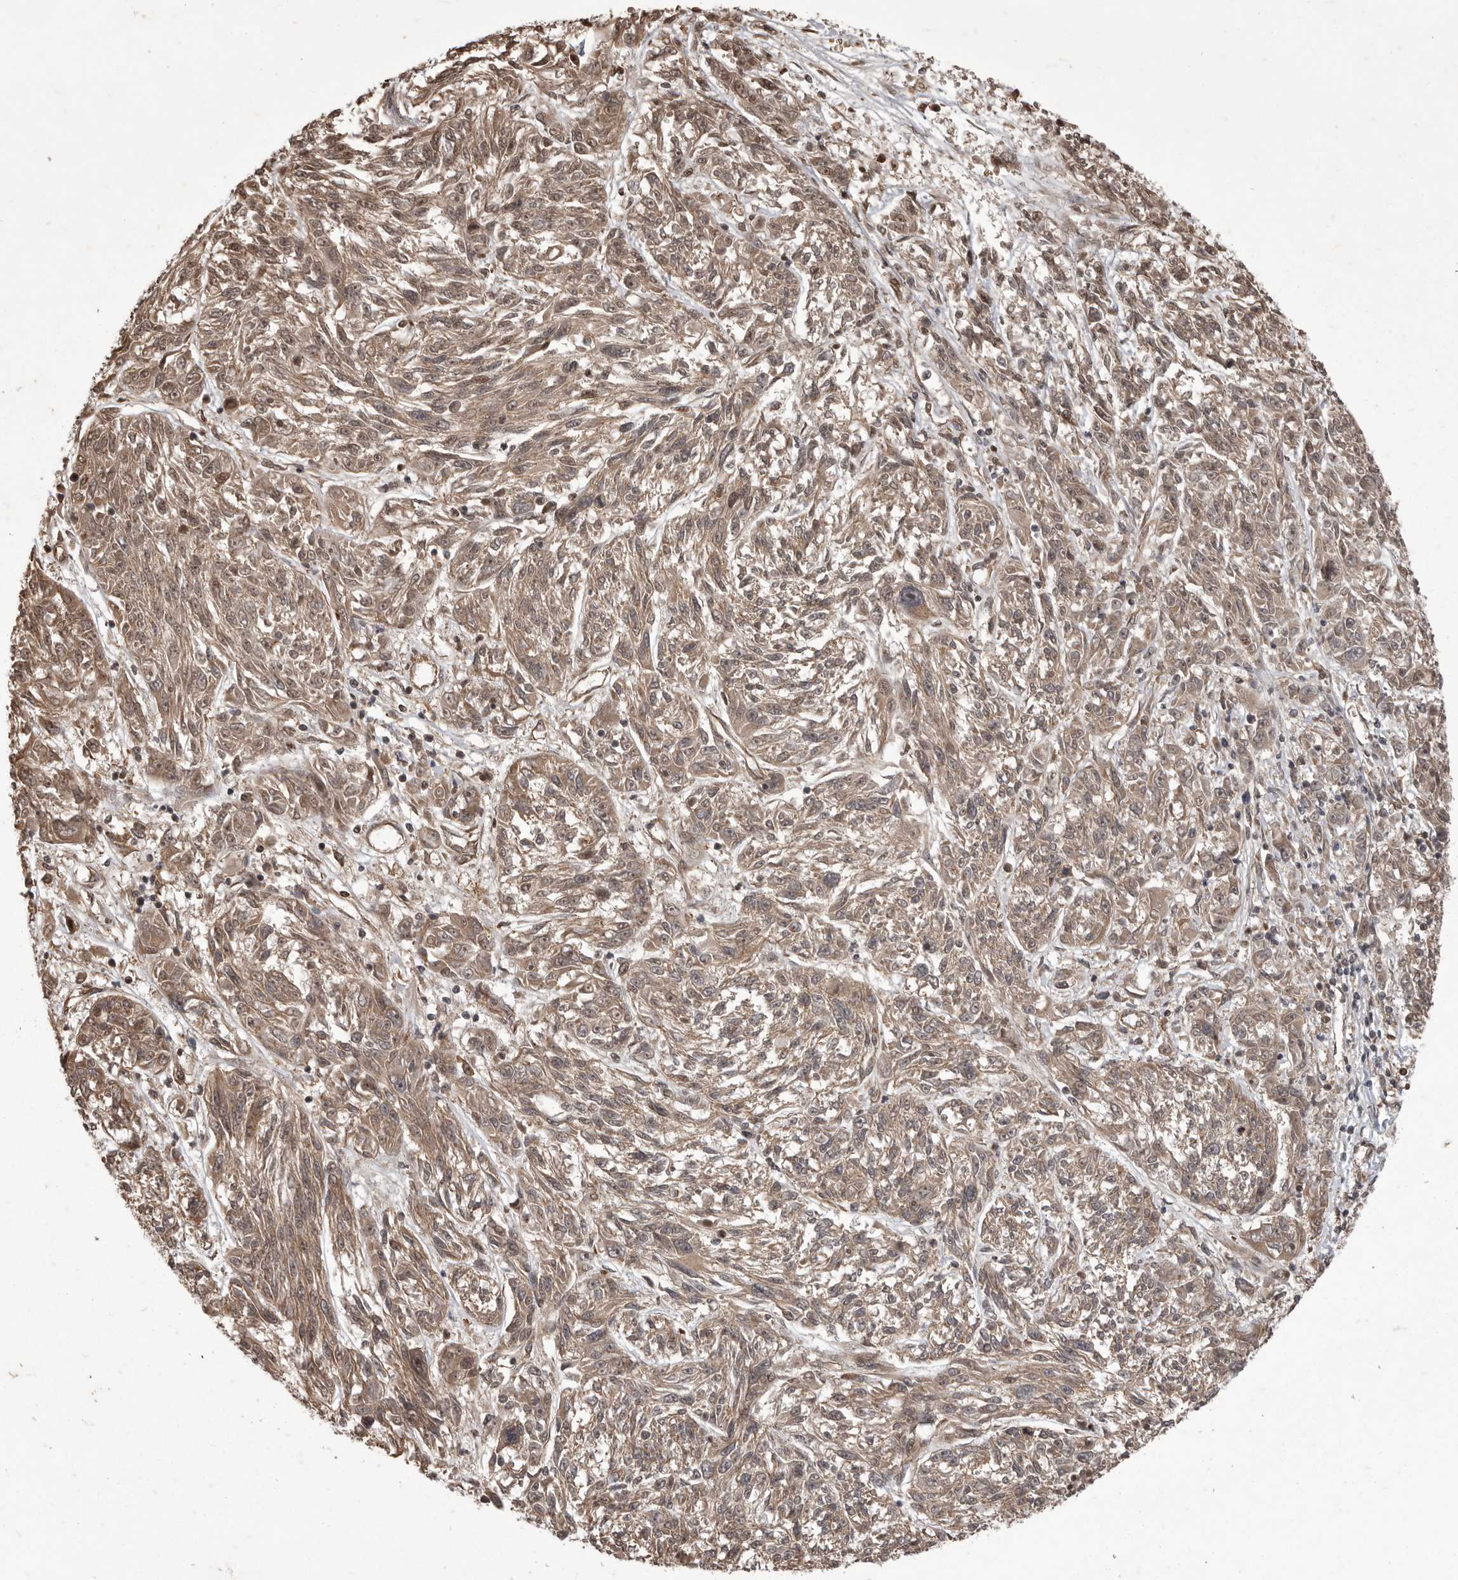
{"staining": {"intensity": "weak", "quantity": ">75%", "location": "cytoplasmic/membranous"}, "tissue": "melanoma", "cell_type": "Tumor cells", "image_type": "cancer", "snomed": [{"axis": "morphology", "description": "Malignant melanoma, NOS"}, {"axis": "topography", "description": "Skin"}], "caption": "Melanoma was stained to show a protein in brown. There is low levels of weak cytoplasmic/membranous staining in about >75% of tumor cells.", "gene": "DNAJC8", "patient": {"sex": "male", "age": 53}}